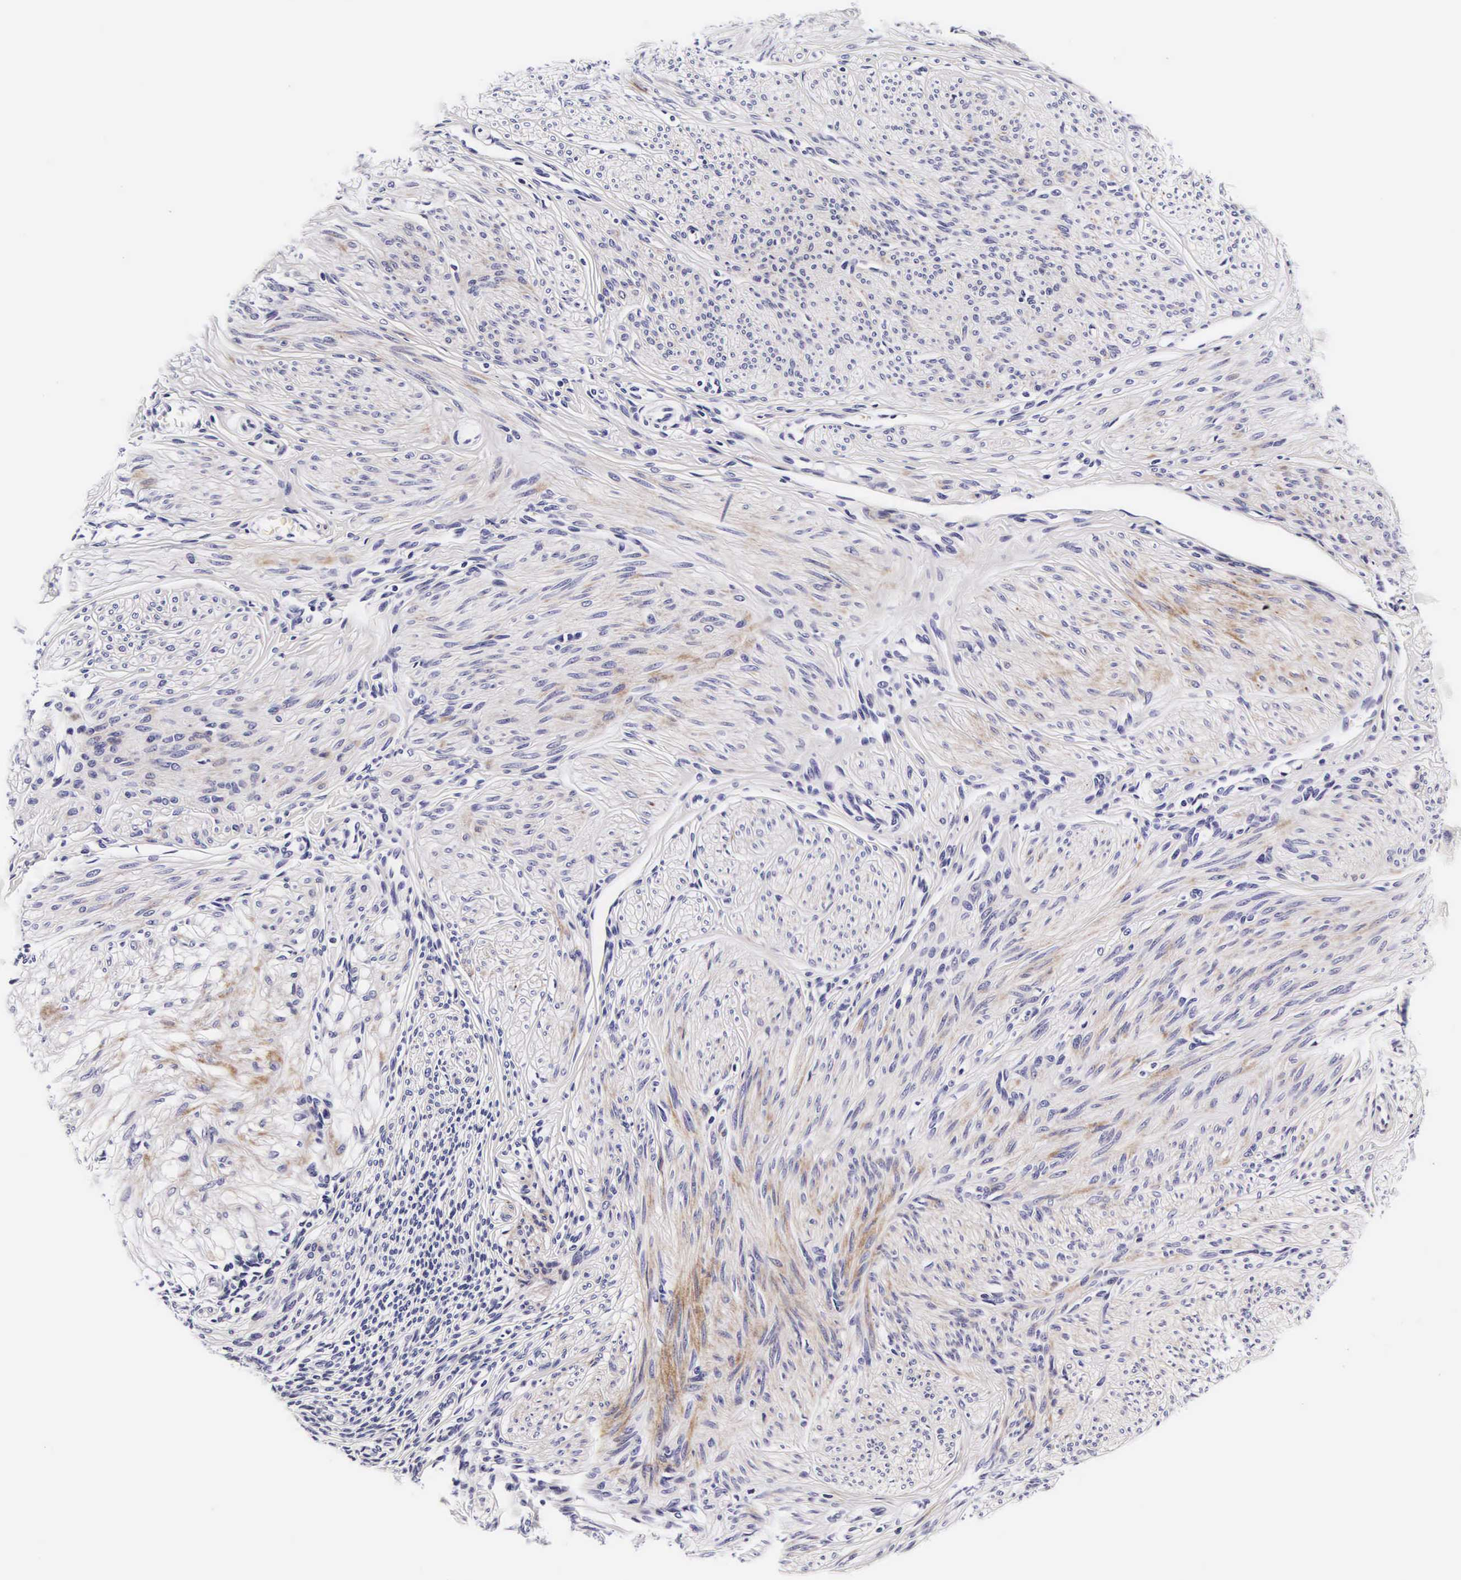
{"staining": {"intensity": "moderate", "quantity": "25%-75%", "location": "cytoplasmic/membranous"}, "tissue": "smooth muscle", "cell_type": "Smooth muscle cells", "image_type": "normal", "snomed": [{"axis": "morphology", "description": "Normal tissue, NOS"}, {"axis": "topography", "description": "Uterus"}], "caption": "Immunohistochemical staining of benign smooth muscle reveals medium levels of moderate cytoplasmic/membranous expression in approximately 25%-75% of smooth muscle cells.", "gene": "UPRT", "patient": {"sex": "female", "age": 45}}